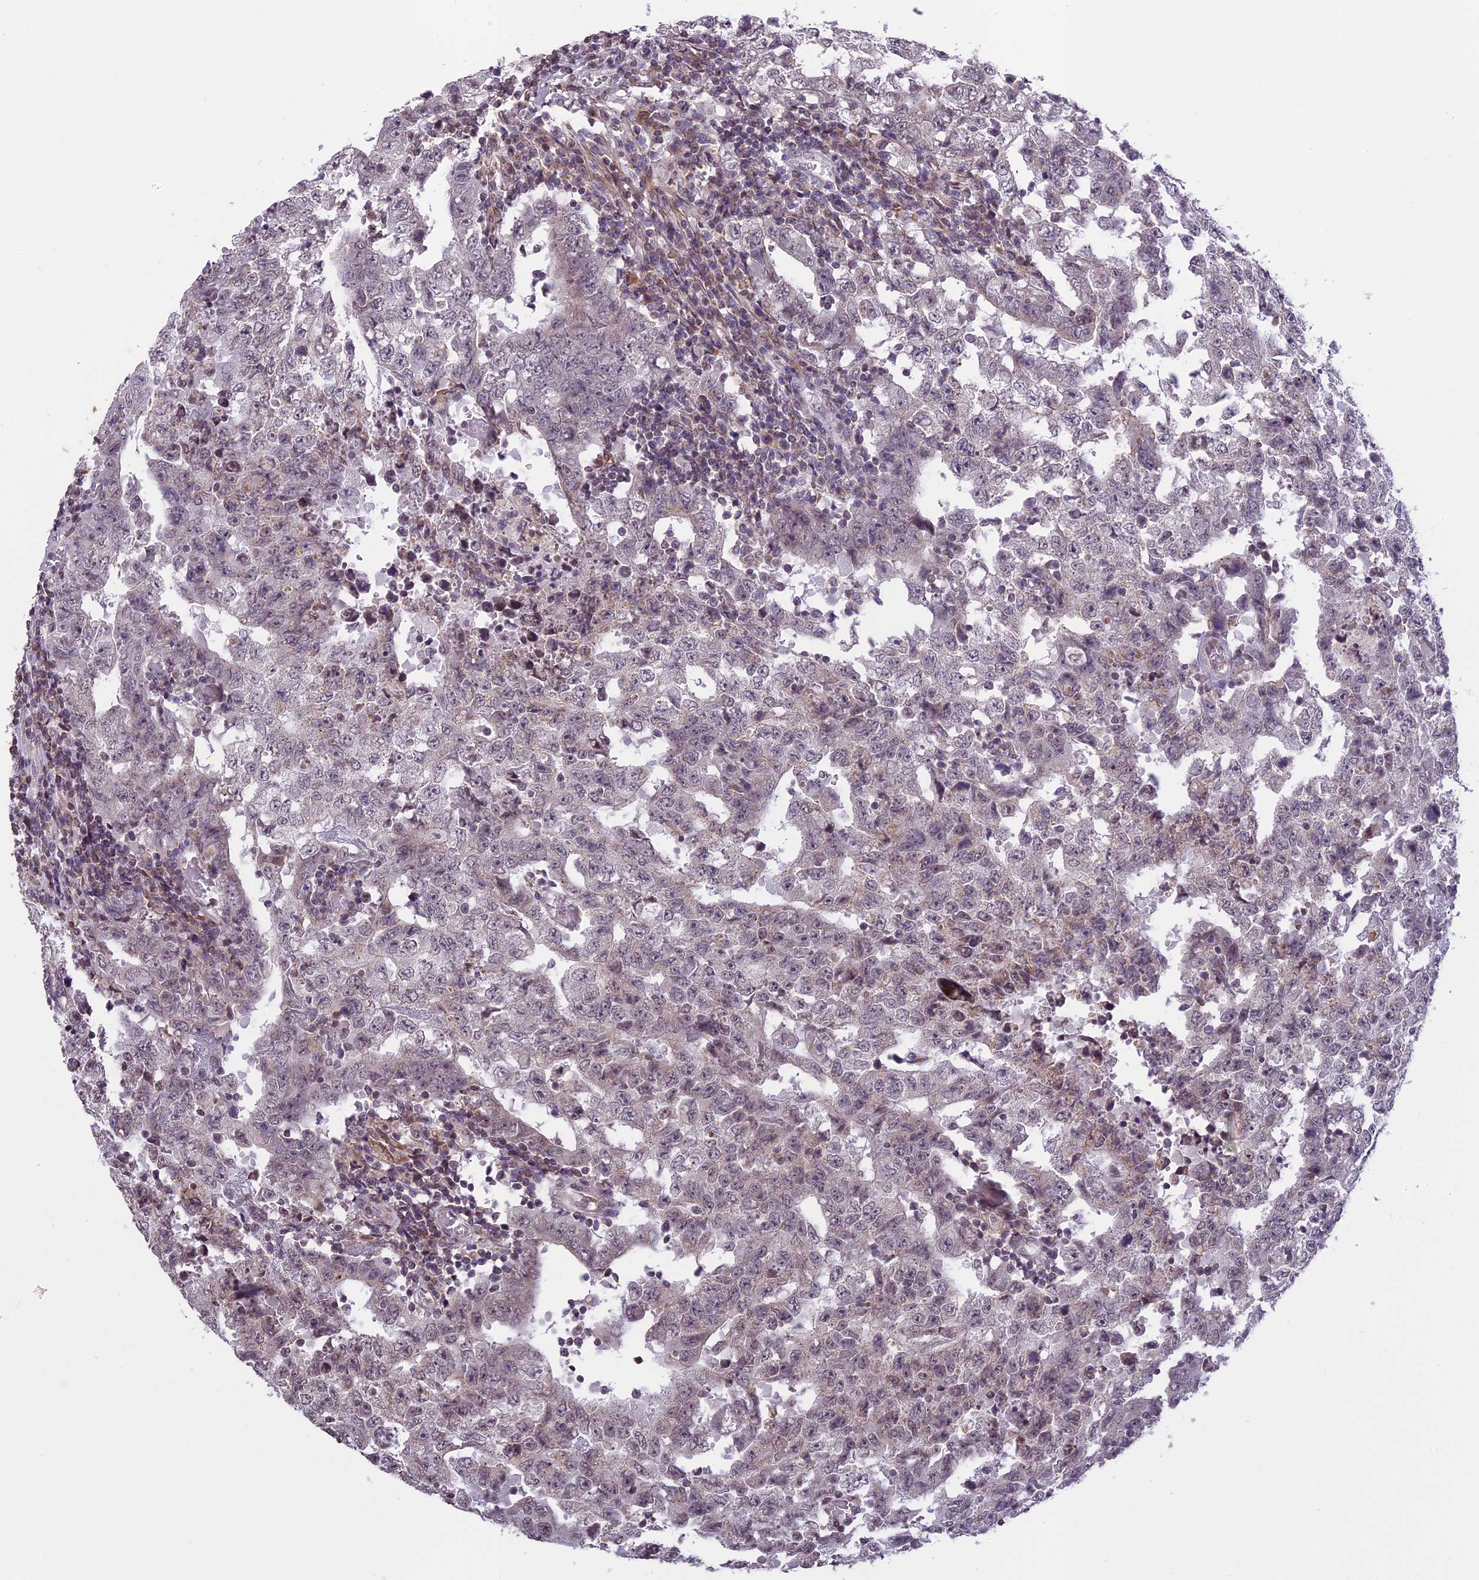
{"staining": {"intensity": "weak", "quantity": "25%-75%", "location": "nuclear"}, "tissue": "testis cancer", "cell_type": "Tumor cells", "image_type": "cancer", "snomed": [{"axis": "morphology", "description": "Carcinoma, Embryonal, NOS"}, {"axis": "topography", "description": "Testis"}], "caption": "Embryonal carcinoma (testis) stained with a brown dye shows weak nuclear positive positivity in about 25%-75% of tumor cells.", "gene": "ERG28", "patient": {"sex": "male", "age": 26}}